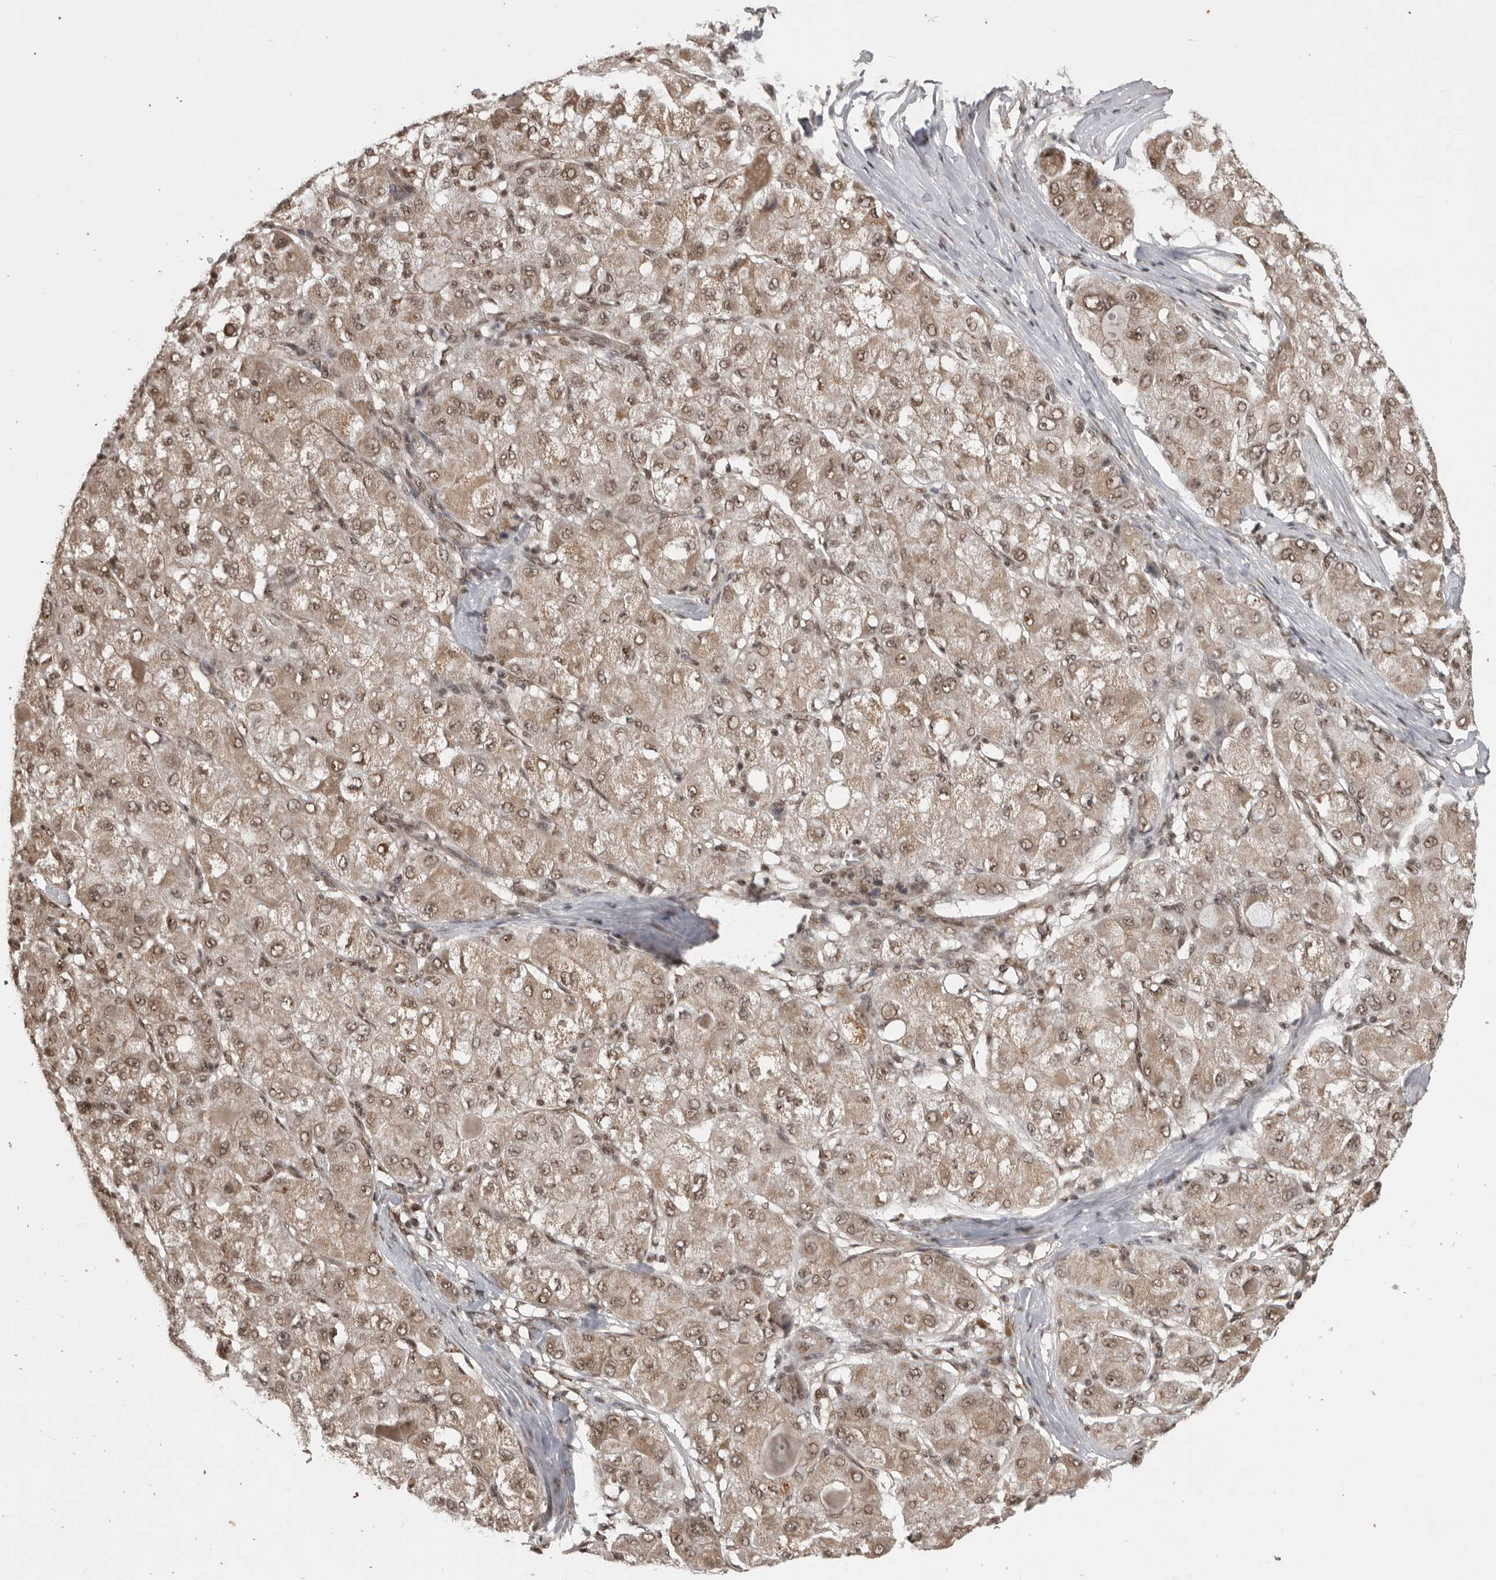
{"staining": {"intensity": "moderate", "quantity": ">75%", "location": "cytoplasmic/membranous,nuclear"}, "tissue": "liver cancer", "cell_type": "Tumor cells", "image_type": "cancer", "snomed": [{"axis": "morphology", "description": "Carcinoma, Hepatocellular, NOS"}, {"axis": "topography", "description": "Liver"}], "caption": "Liver cancer stained with immunohistochemistry displays moderate cytoplasmic/membranous and nuclear positivity in approximately >75% of tumor cells.", "gene": "CBLL1", "patient": {"sex": "male", "age": 80}}